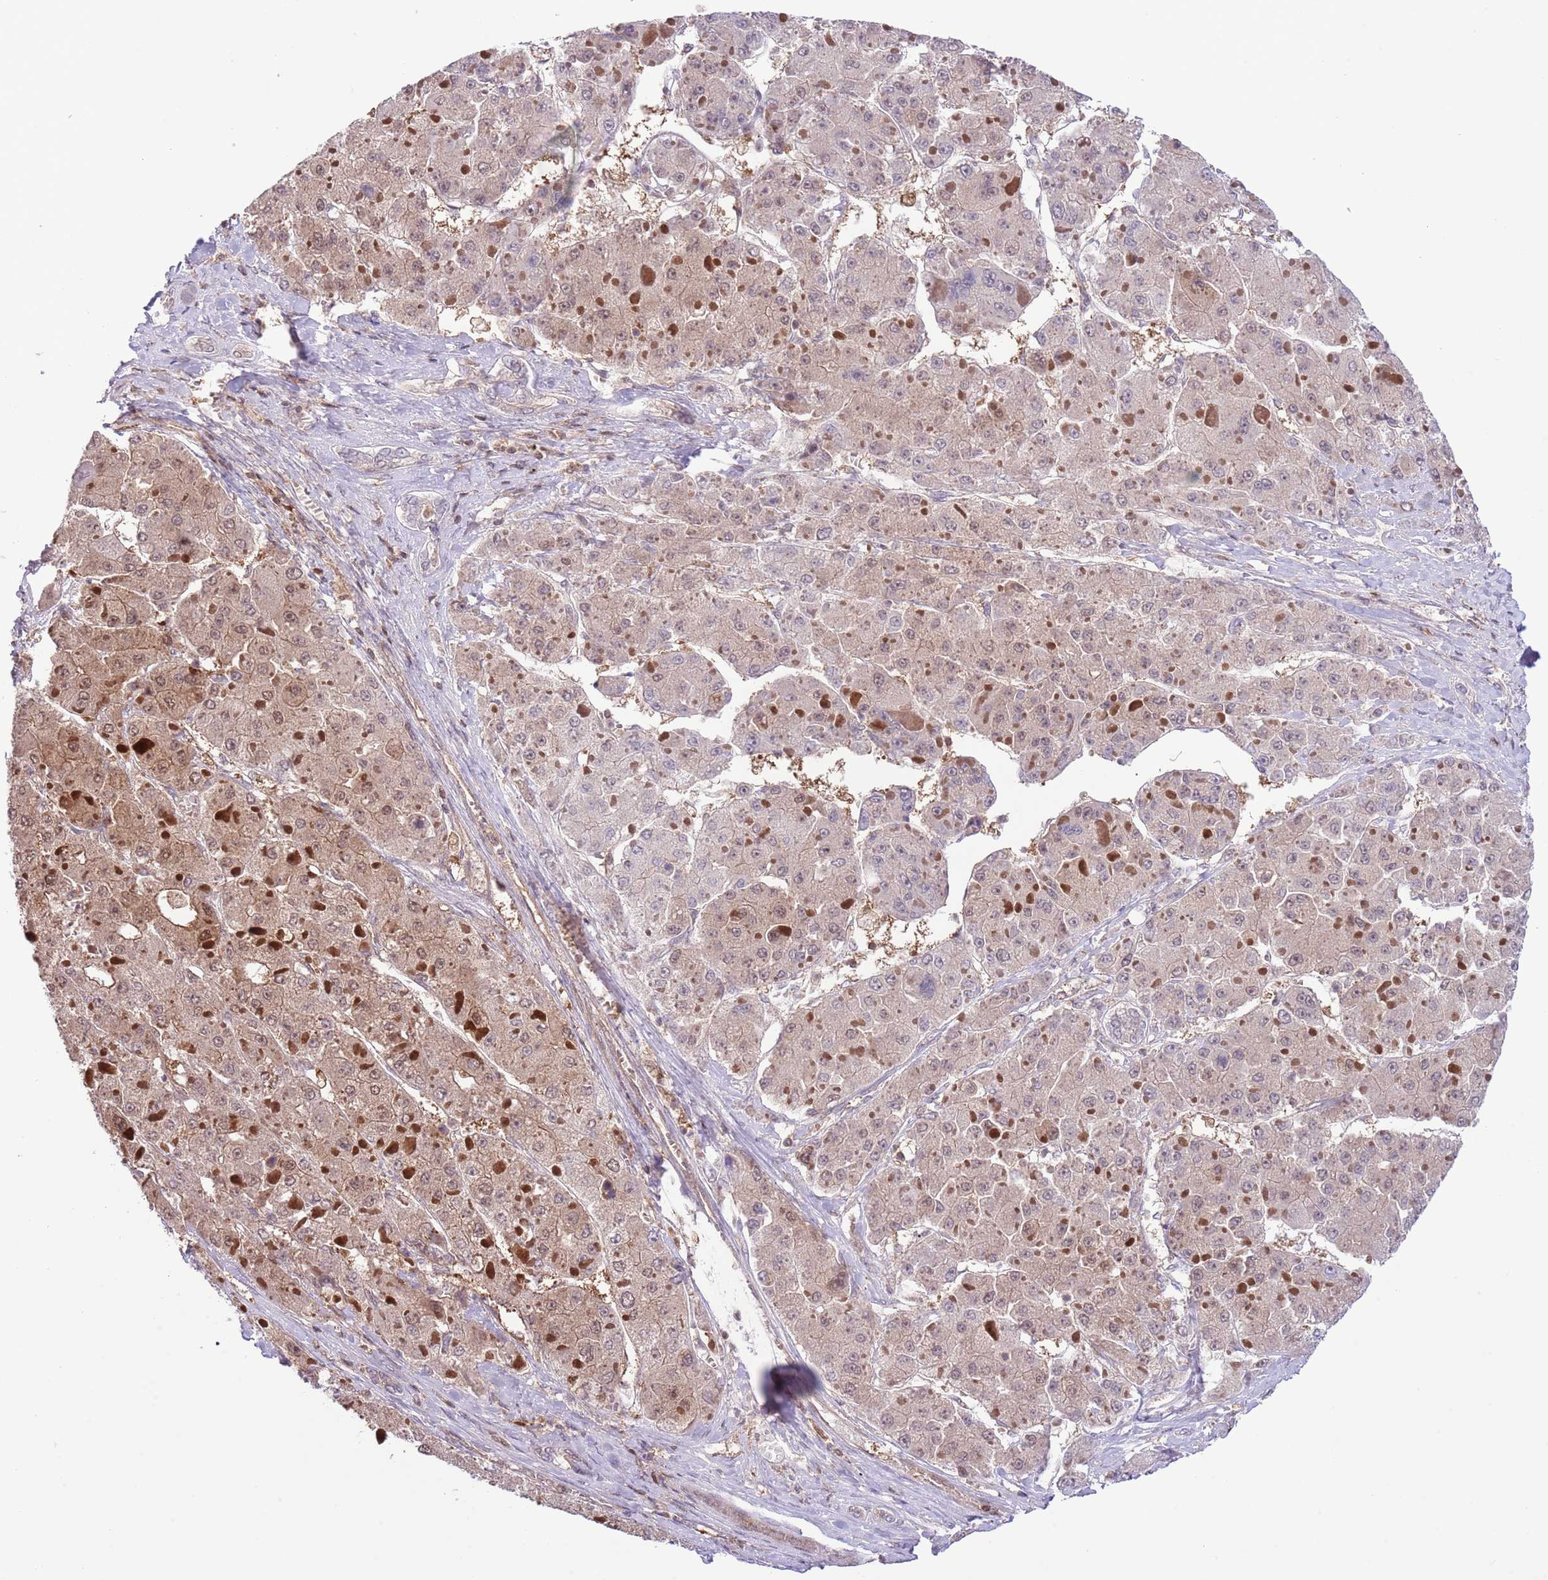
{"staining": {"intensity": "weak", "quantity": "25%-75%", "location": "cytoplasmic/membranous"}, "tissue": "liver cancer", "cell_type": "Tumor cells", "image_type": "cancer", "snomed": [{"axis": "morphology", "description": "Carcinoma, Hepatocellular, NOS"}, {"axis": "topography", "description": "Liver"}], "caption": "Immunohistochemical staining of human hepatocellular carcinoma (liver) shows weak cytoplasmic/membranous protein staining in about 25%-75% of tumor cells.", "gene": "HDHD2", "patient": {"sex": "female", "age": 73}}